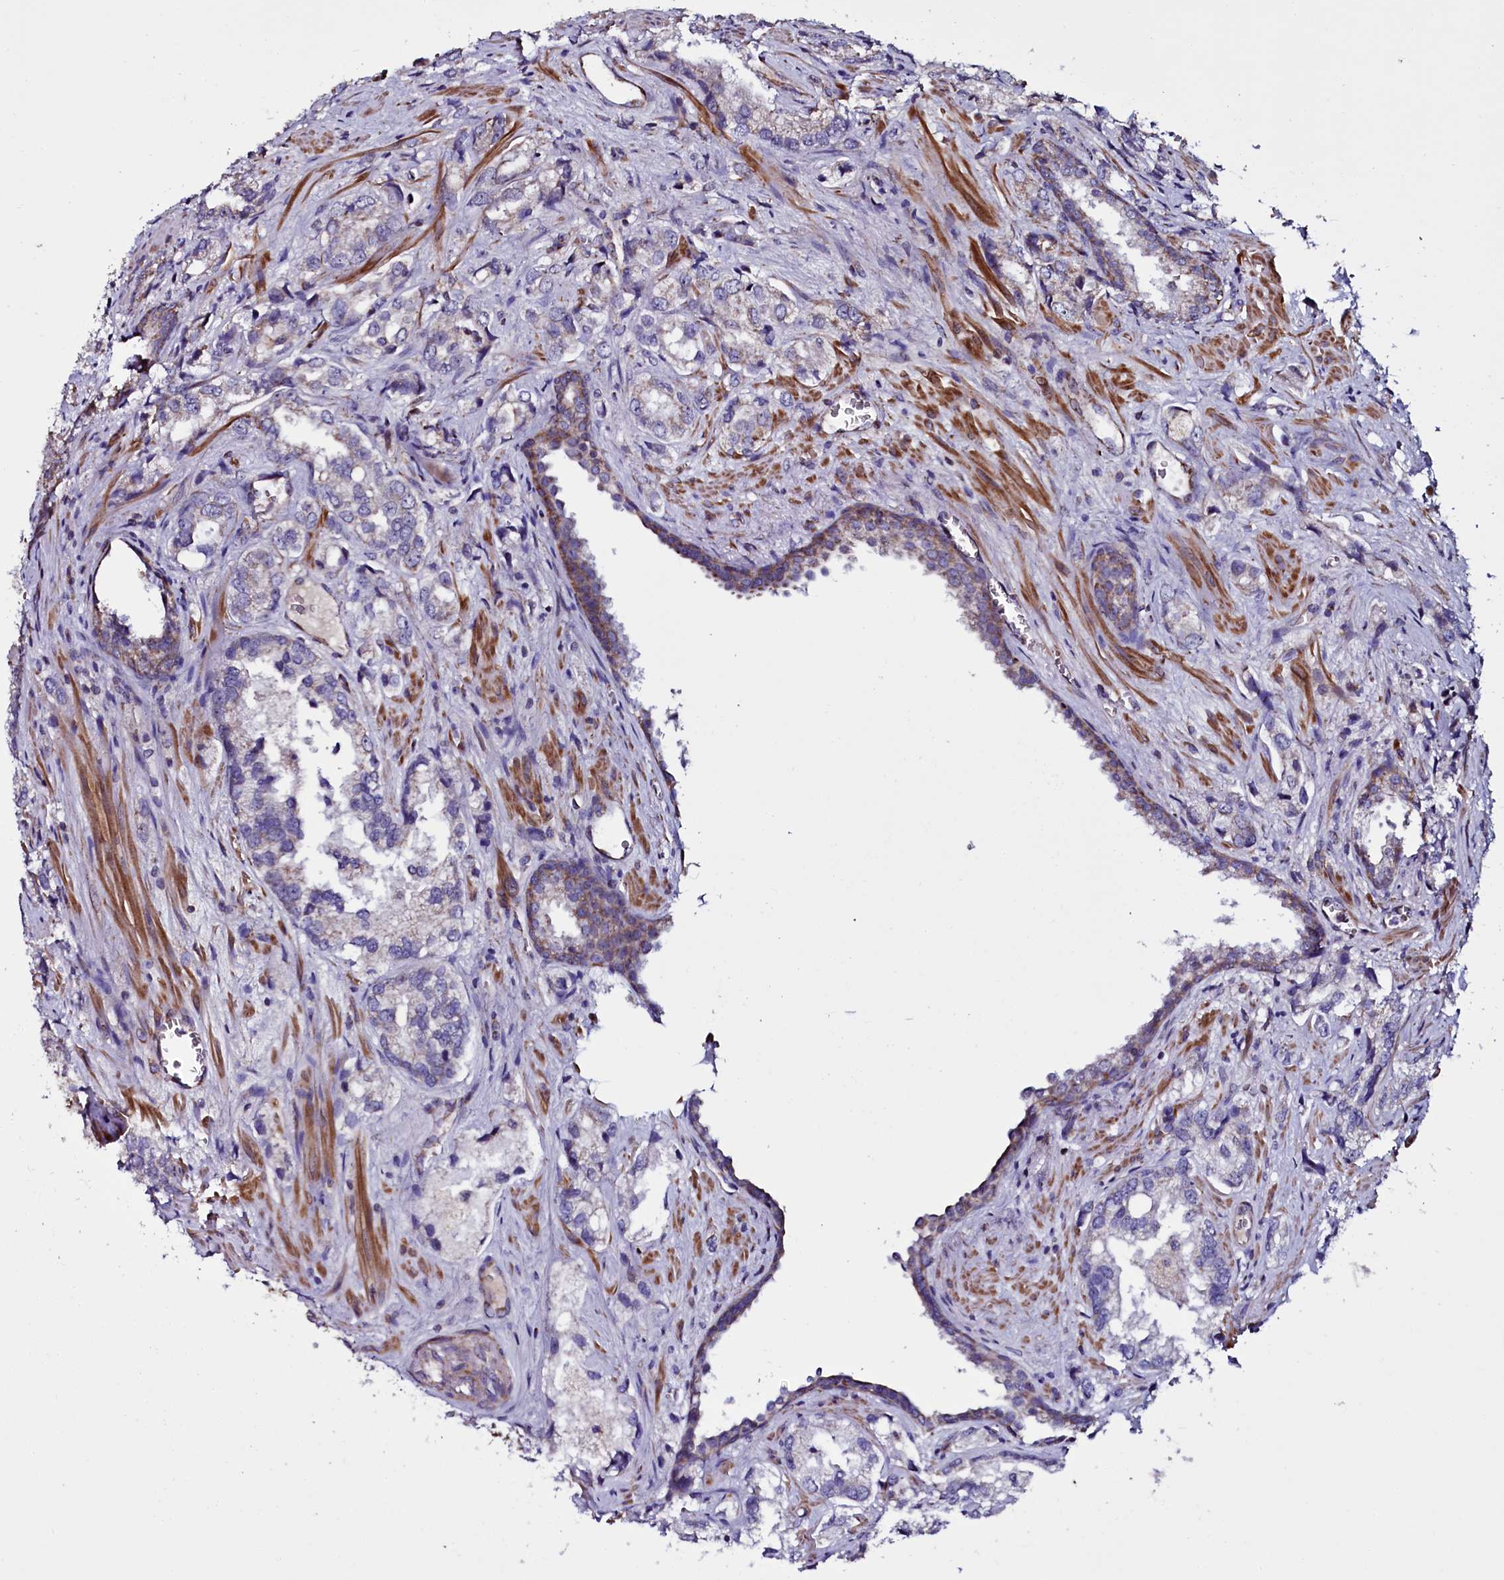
{"staining": {"intensity": "negative", "quantity": "none", "location": "none"}, "tissue": "prostate cancer", "cell_type": "Tumor cells", "image_type": "cancer", "snomed": [{"axis": "morphology", "description": "Adenocarcinoma, Low grade"}, {"axis": "topography", "description": "Prostate"}], "caption": "Prostate cancer stained for a protein using immunohistochemistry demonstrates no expression tumor cells.", "gene": "NAA80", "patient": {"sex": "male", "age": 47}}